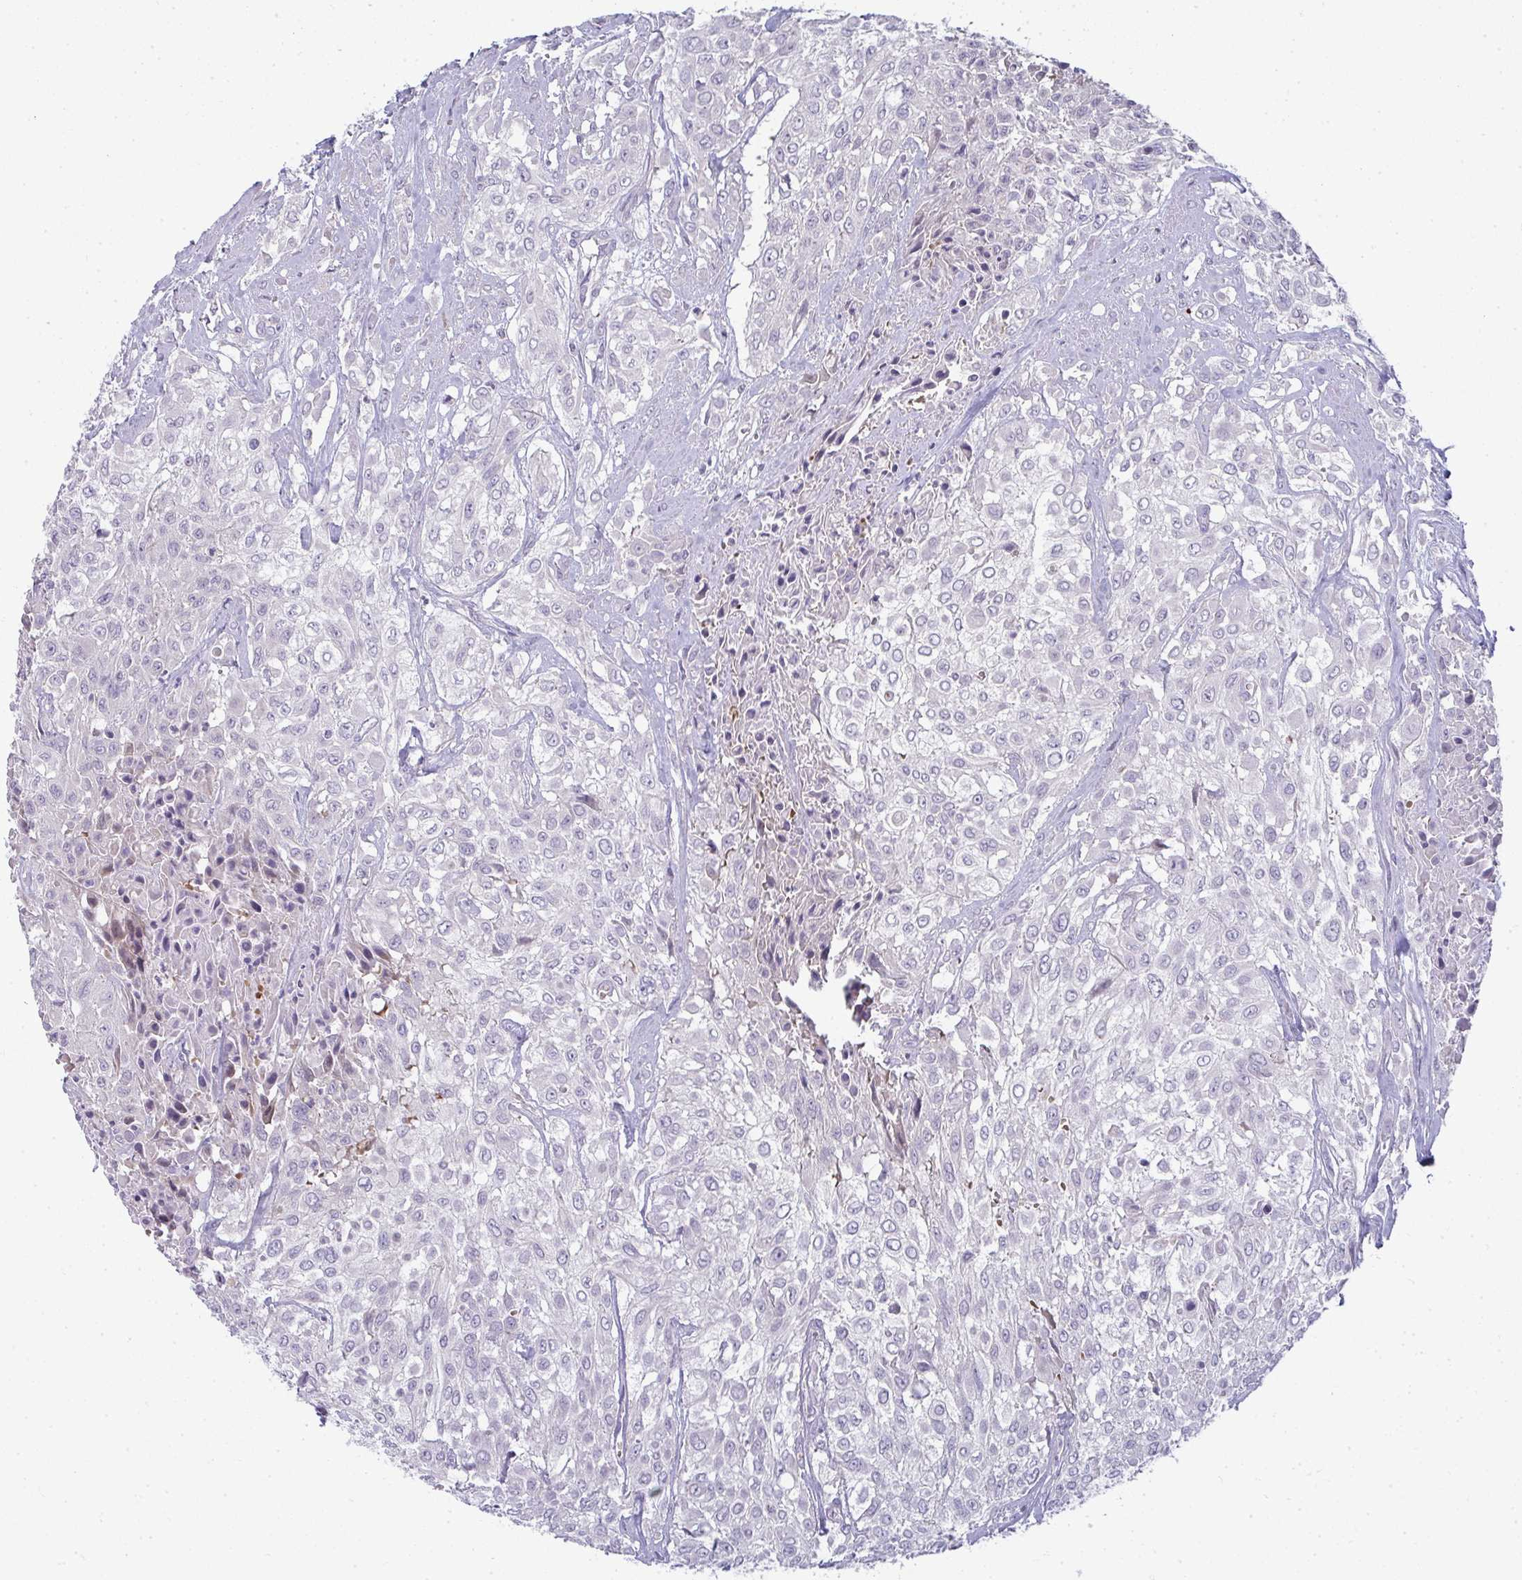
{"staining": {"intensity": "negative", "quantity": "none", "location": "none"}, "tissue": "urothelial cancer", "cell_type": "Tumor cells", "image_type": "cancer", "snomed": [{"axis": "morphology", "description": "Urothelial carcinoma, High grade"}, {"axis": "topography", "description": "Urinary bladder"}], "caption": "Immunohistochemistry (IHC) of human high-grade urothelial carcinoma exhibits no expression in tumor cells.", "gene": "SHB", "patient": {"sex": "male", "age": 57}}